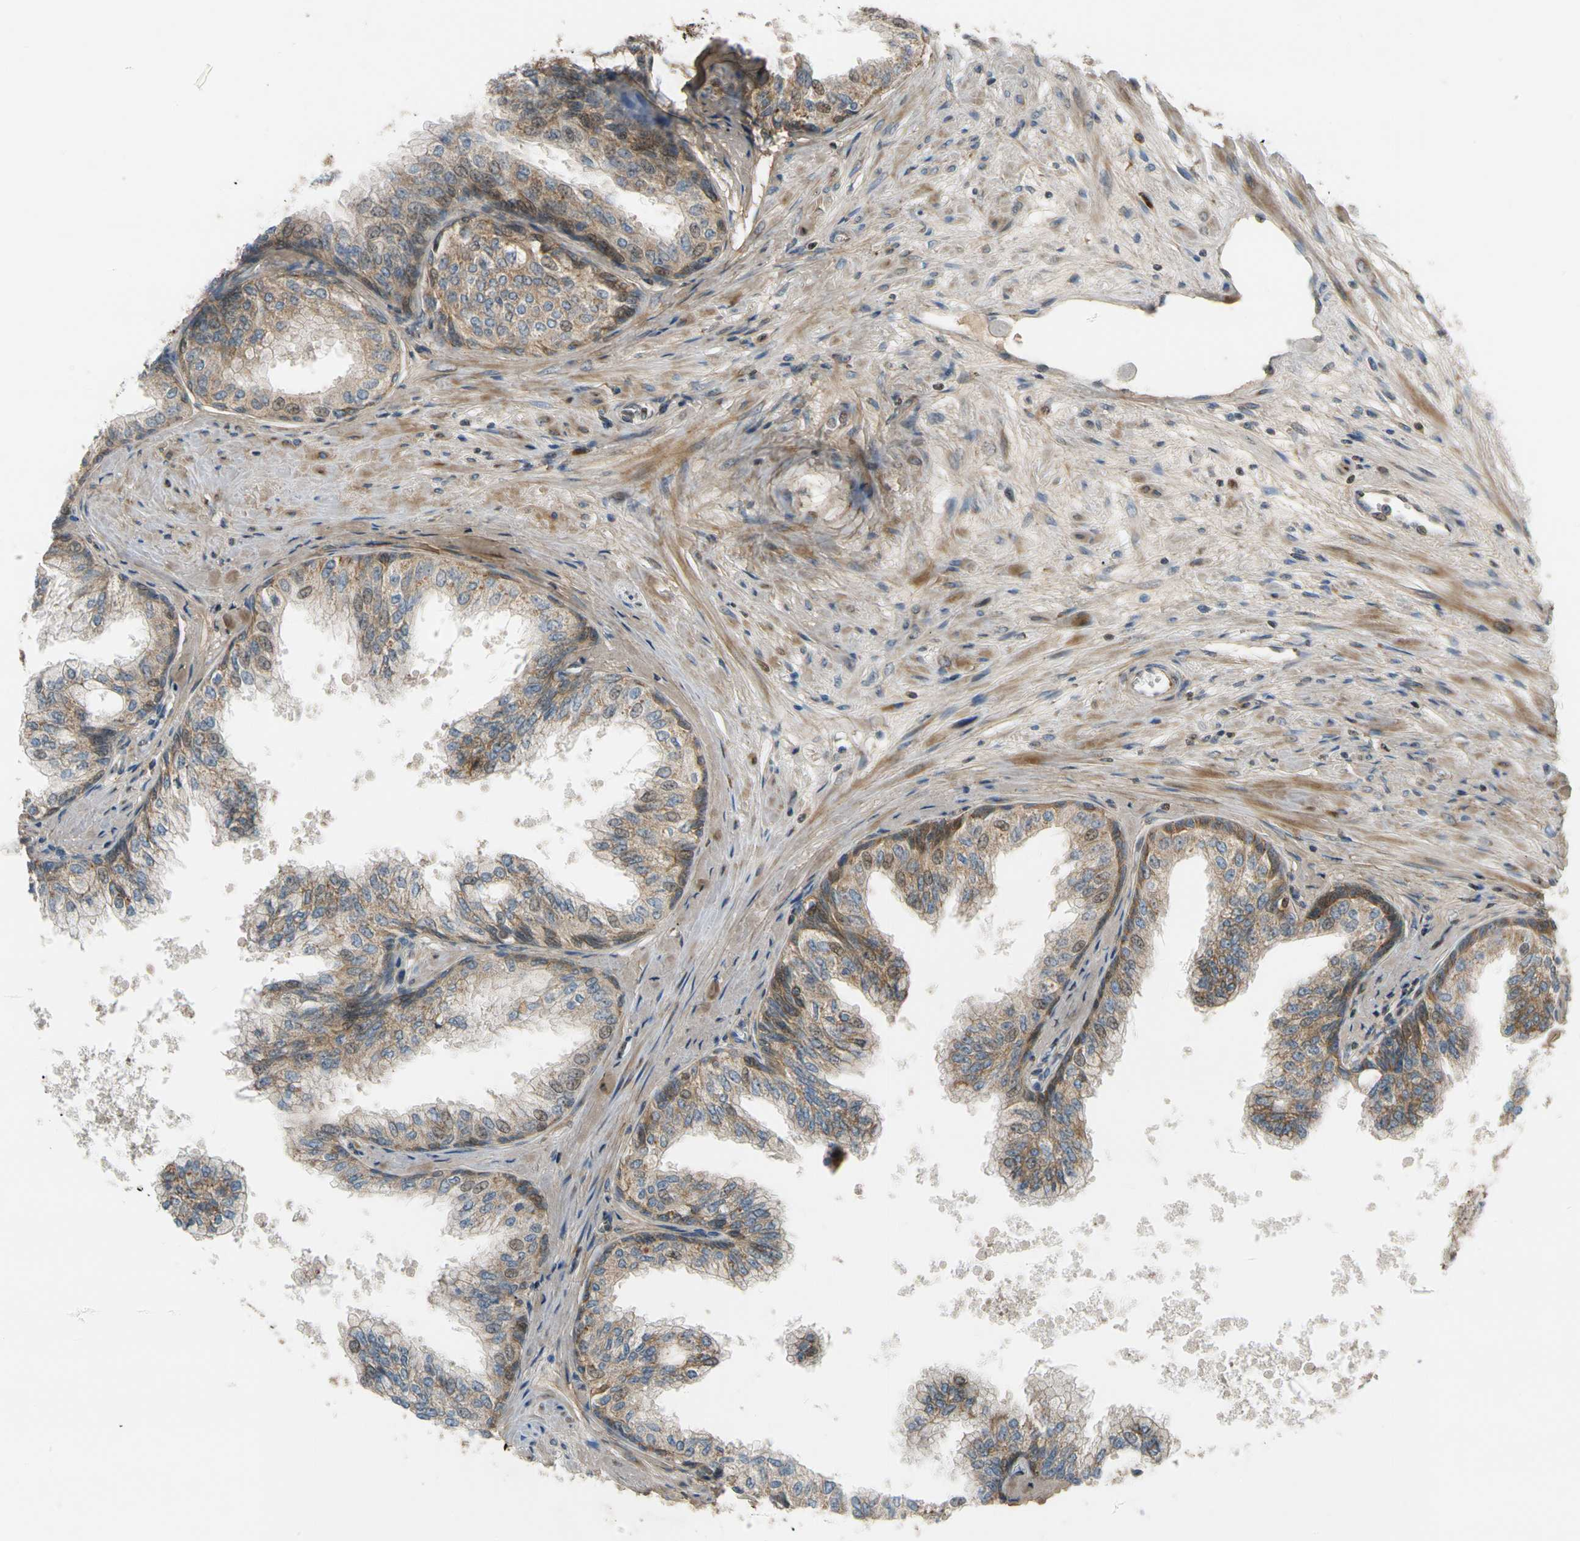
{"staining": {"intensity": "moderate", "quantity": ">75%", "location": "cytoplasmic/membranous"}, "tissue": "prostate", "cell_type": "Glandular cells", "image_type": "normal", "snomed": [{"axis": "morphology", "description": "Normal tissue, NOS"}, {"axis": "topography", "description": "Prostate"}, {"axis": "topography", "description": "Seminal veicle"}], "caption": "Moderate cytoplasmic/membranous expression is present in approximately >75% of glandular cells in normal prostate.", "gene": "MST1R", "patient": {"sex": "male", "age": 60}}